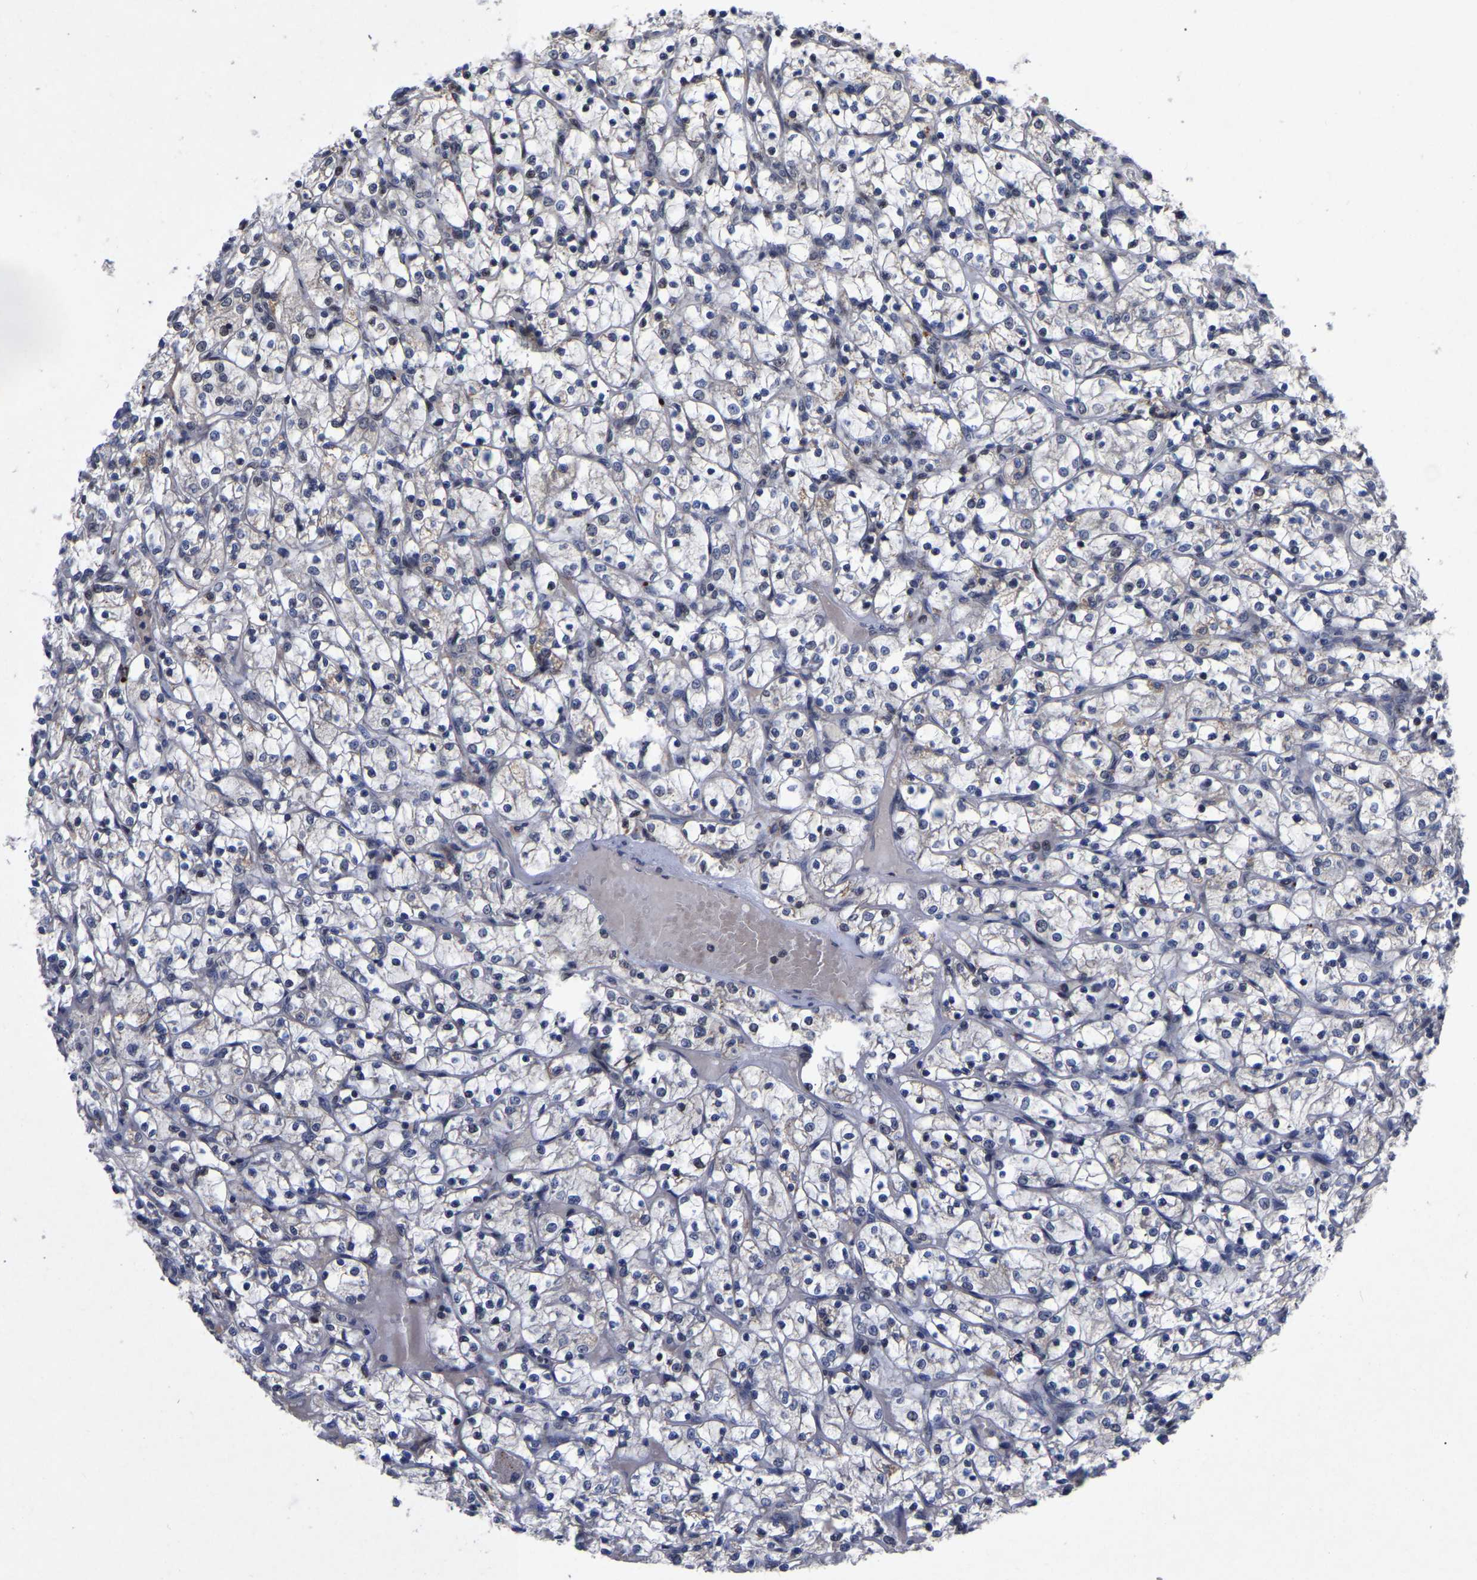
{"staining": {"intensity": "negative", "quantity": "none", "location": "none"}, "tissue": "renal cancer", "cell_type": "Tumor cells", "image_type": "cancer", "snomed": [{"axis": "morphology", "description": "Adenocarcinoma, NOS"}, {"axis": "topography", "description": "Kidney"}], "caption": "The IHC micrograph has no significant positivity in tumor cells of renal cancer (adenocarcinoma) tissue.", "gene": "JUNB", "patient": {"sex": "female", "age": 69}}